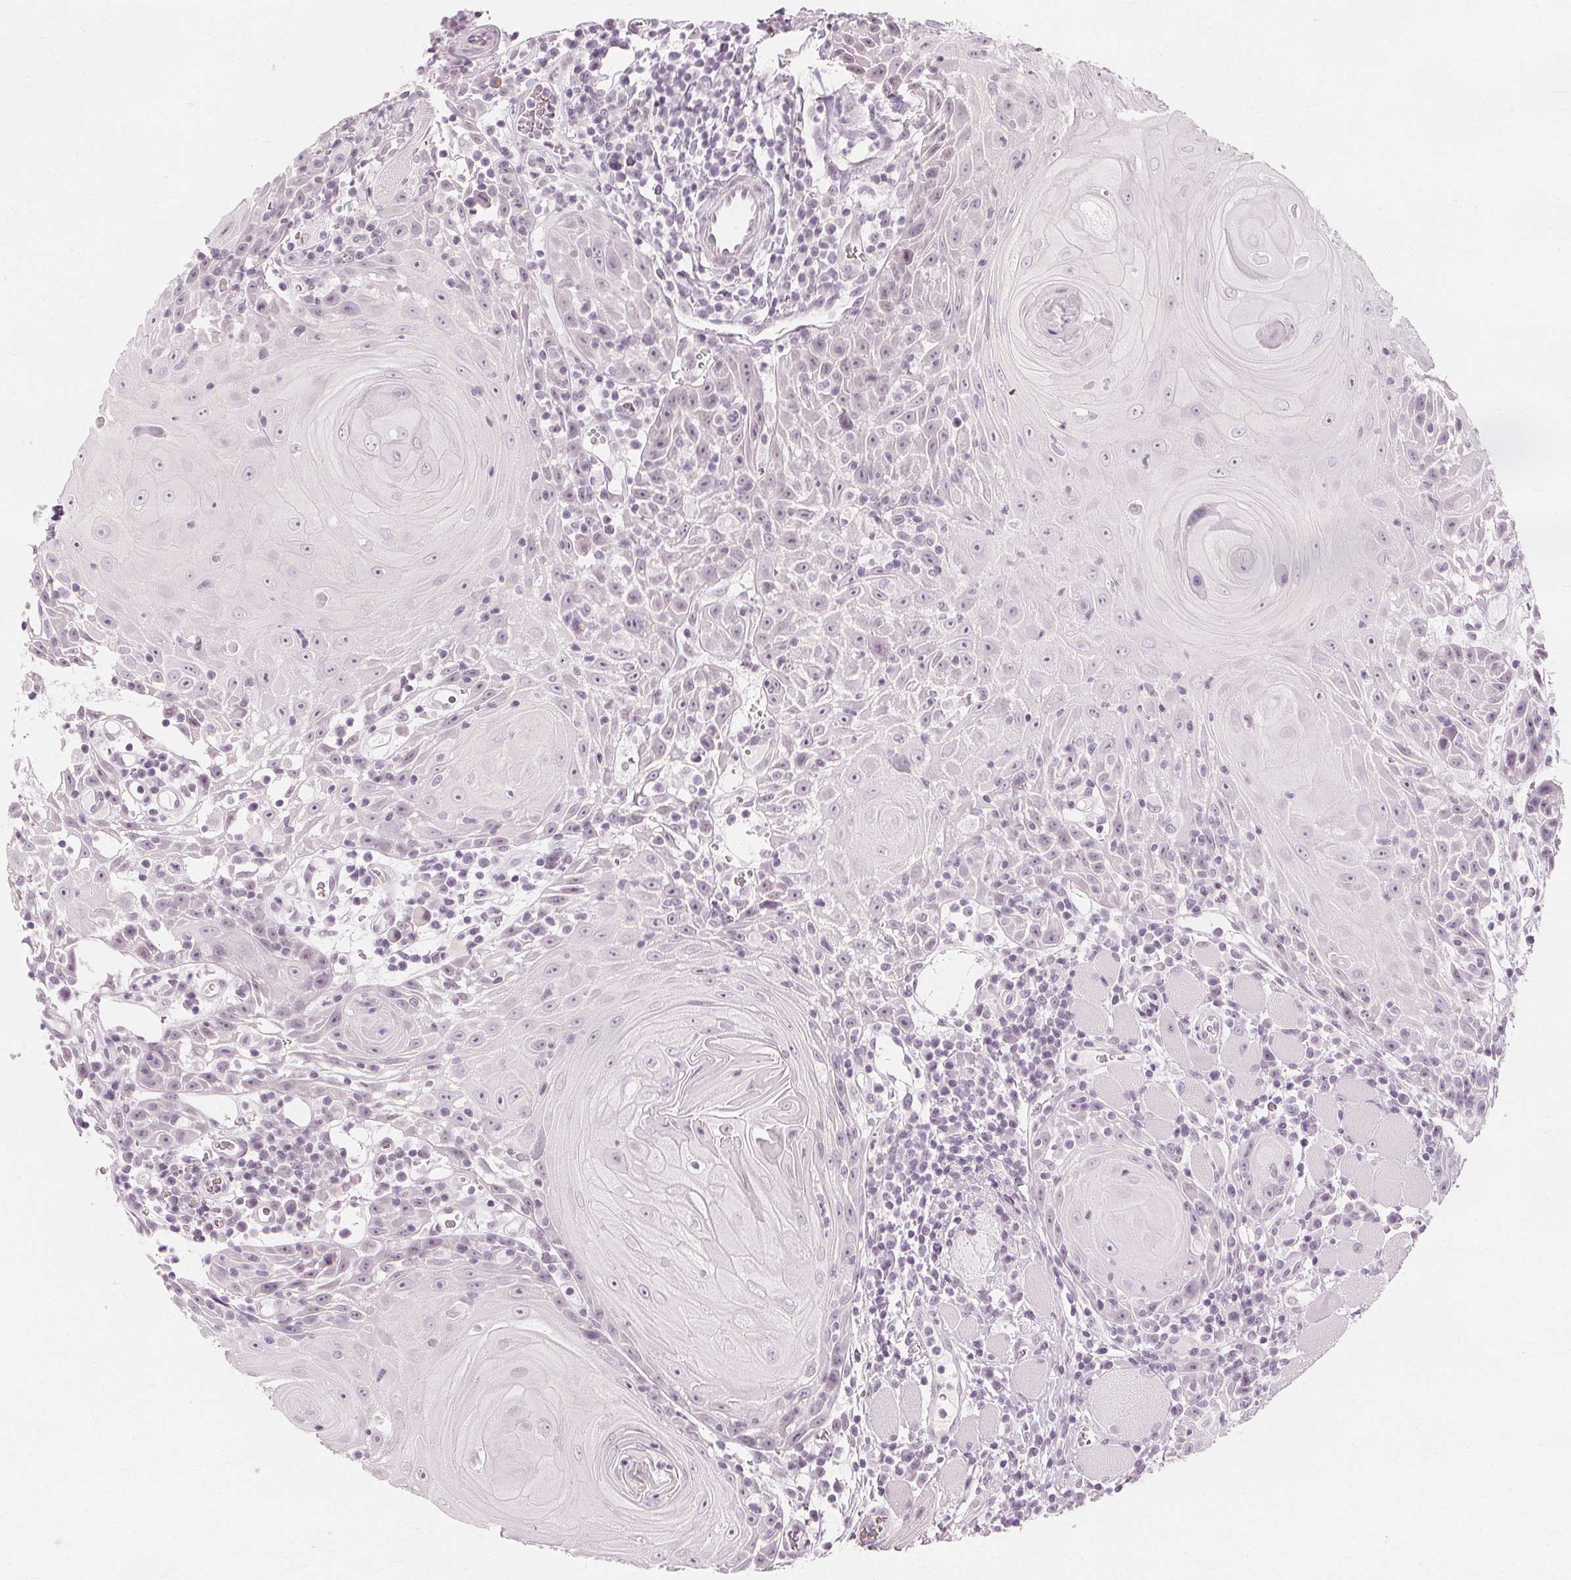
{"staining": {"intensity": "negative", "quantity": "none", "location": "none"}, "tissue": "head and neck cancer", "cell_type": "Tumor cells", "image_type": "cancer", "snomed": [{"axis": "morphology", "description": "Squamous cell carcinoma, NOS"}, {"axis": "topography", "description": "Head-Neck"}], "caption": "Tumor cells are negative for protein expression in human head and neck cancer (squamous cell carcinoma). The staining was performed using DAB to visualize the protein expression in brown, while the nuclei were stained in blue with hematoxylin (Magnification: 20x).", "gene": "NXPE1", "patient": {"sex": "male", "age": 52}}